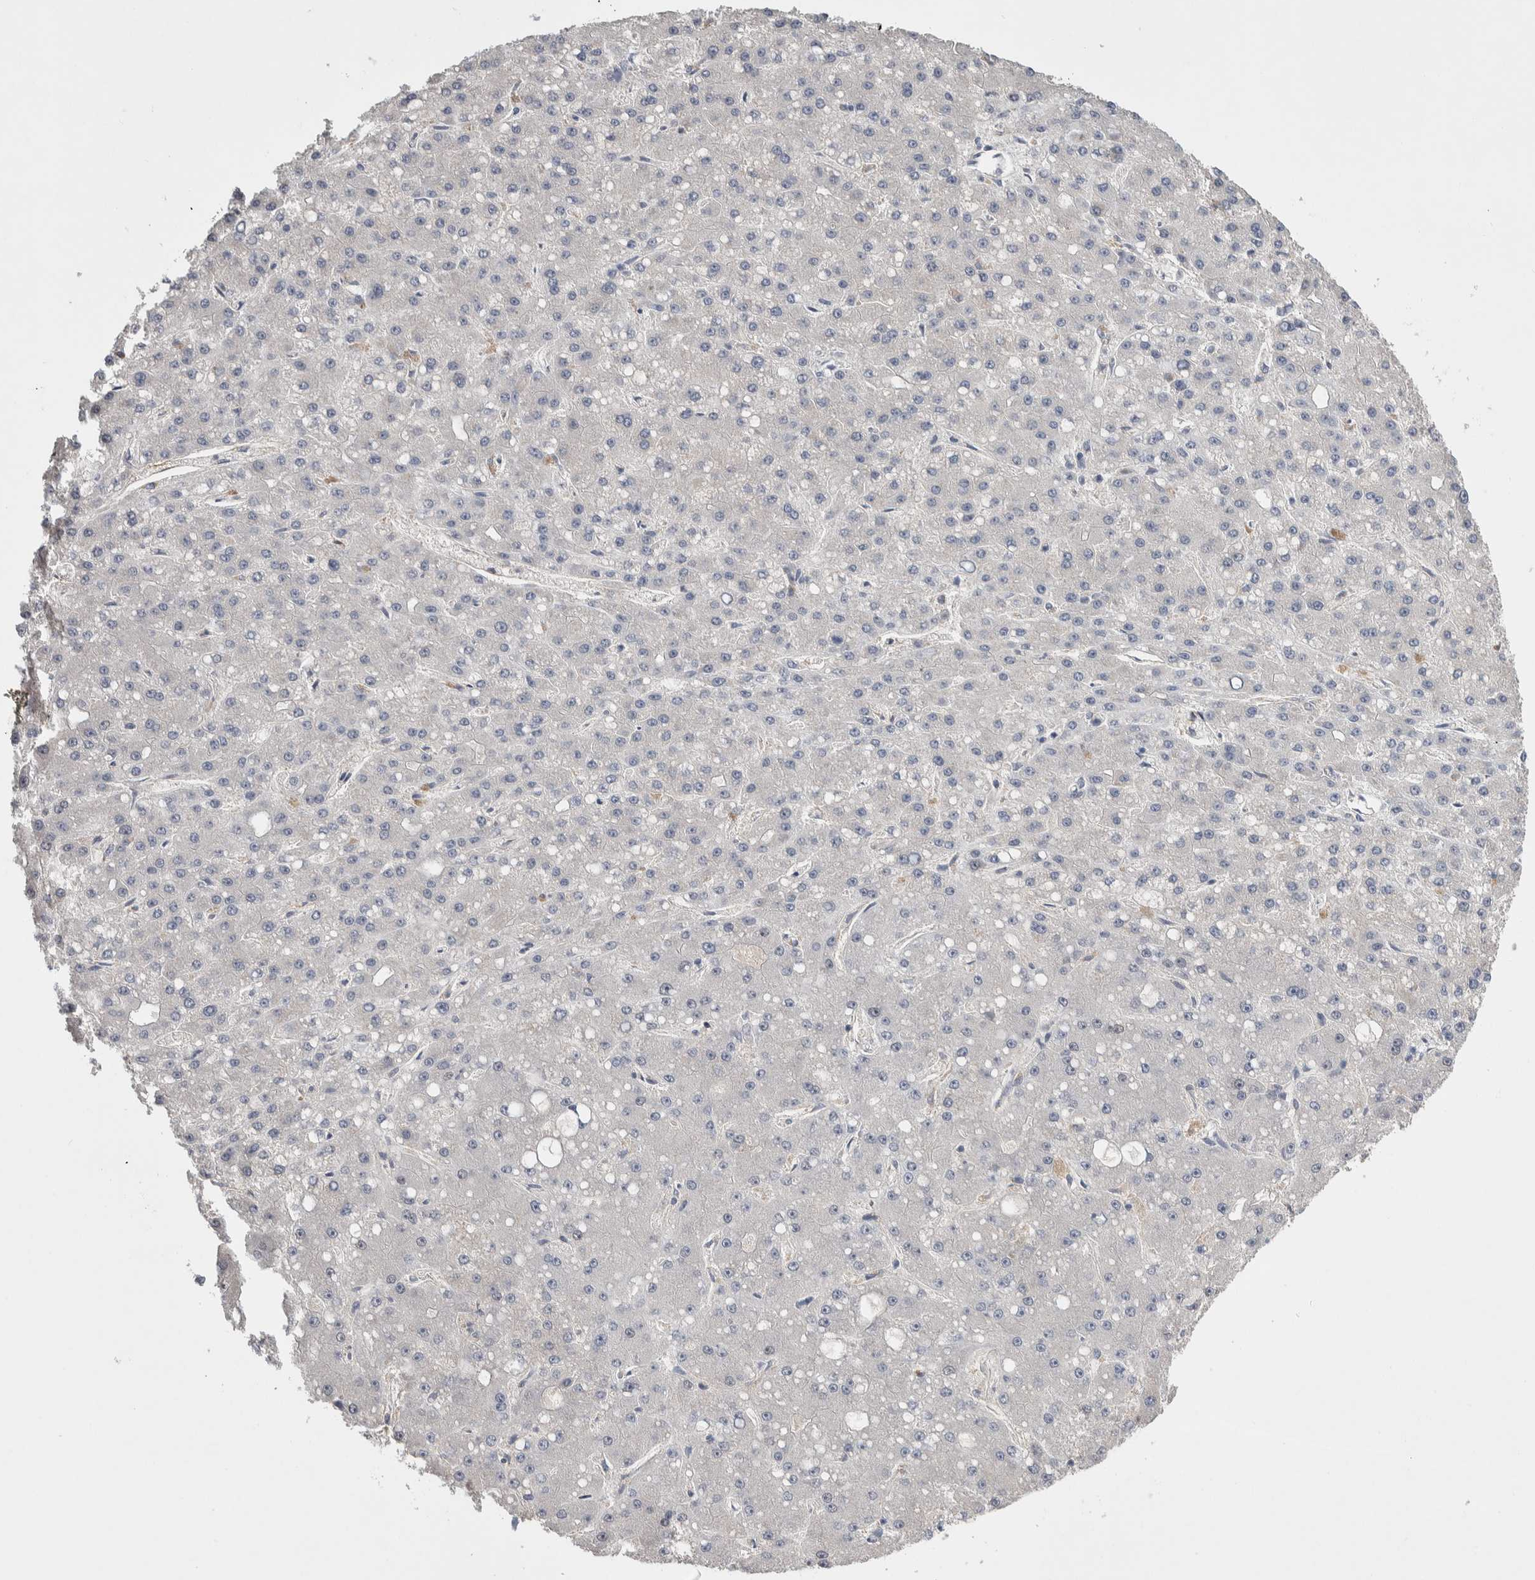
{"staining": {"intensity": "negative", "quantity": "none", "location": "none"}, "tissue": "liver cancer", "cell_type": "Tumor cells", "image_type": "cancer", "snomed": [{"axis": "morphology", "description": "Carcinoma, Hepatocellular, NOS"}, {"axis": "topography", "description": "Liver"}], "caption": "Liver cancer (hepatocellular carcinoma) was stained to show a protein in brown. There is no significant staining in tumor cells. Brightfield microscopy of IHC stained with DAB (3,3'-diaminobenzidine) (brown) and hematoxylin (blue), captured at high magnification.", "gene": "CEP131", "patient": {"sex": "male", "age": 67}}